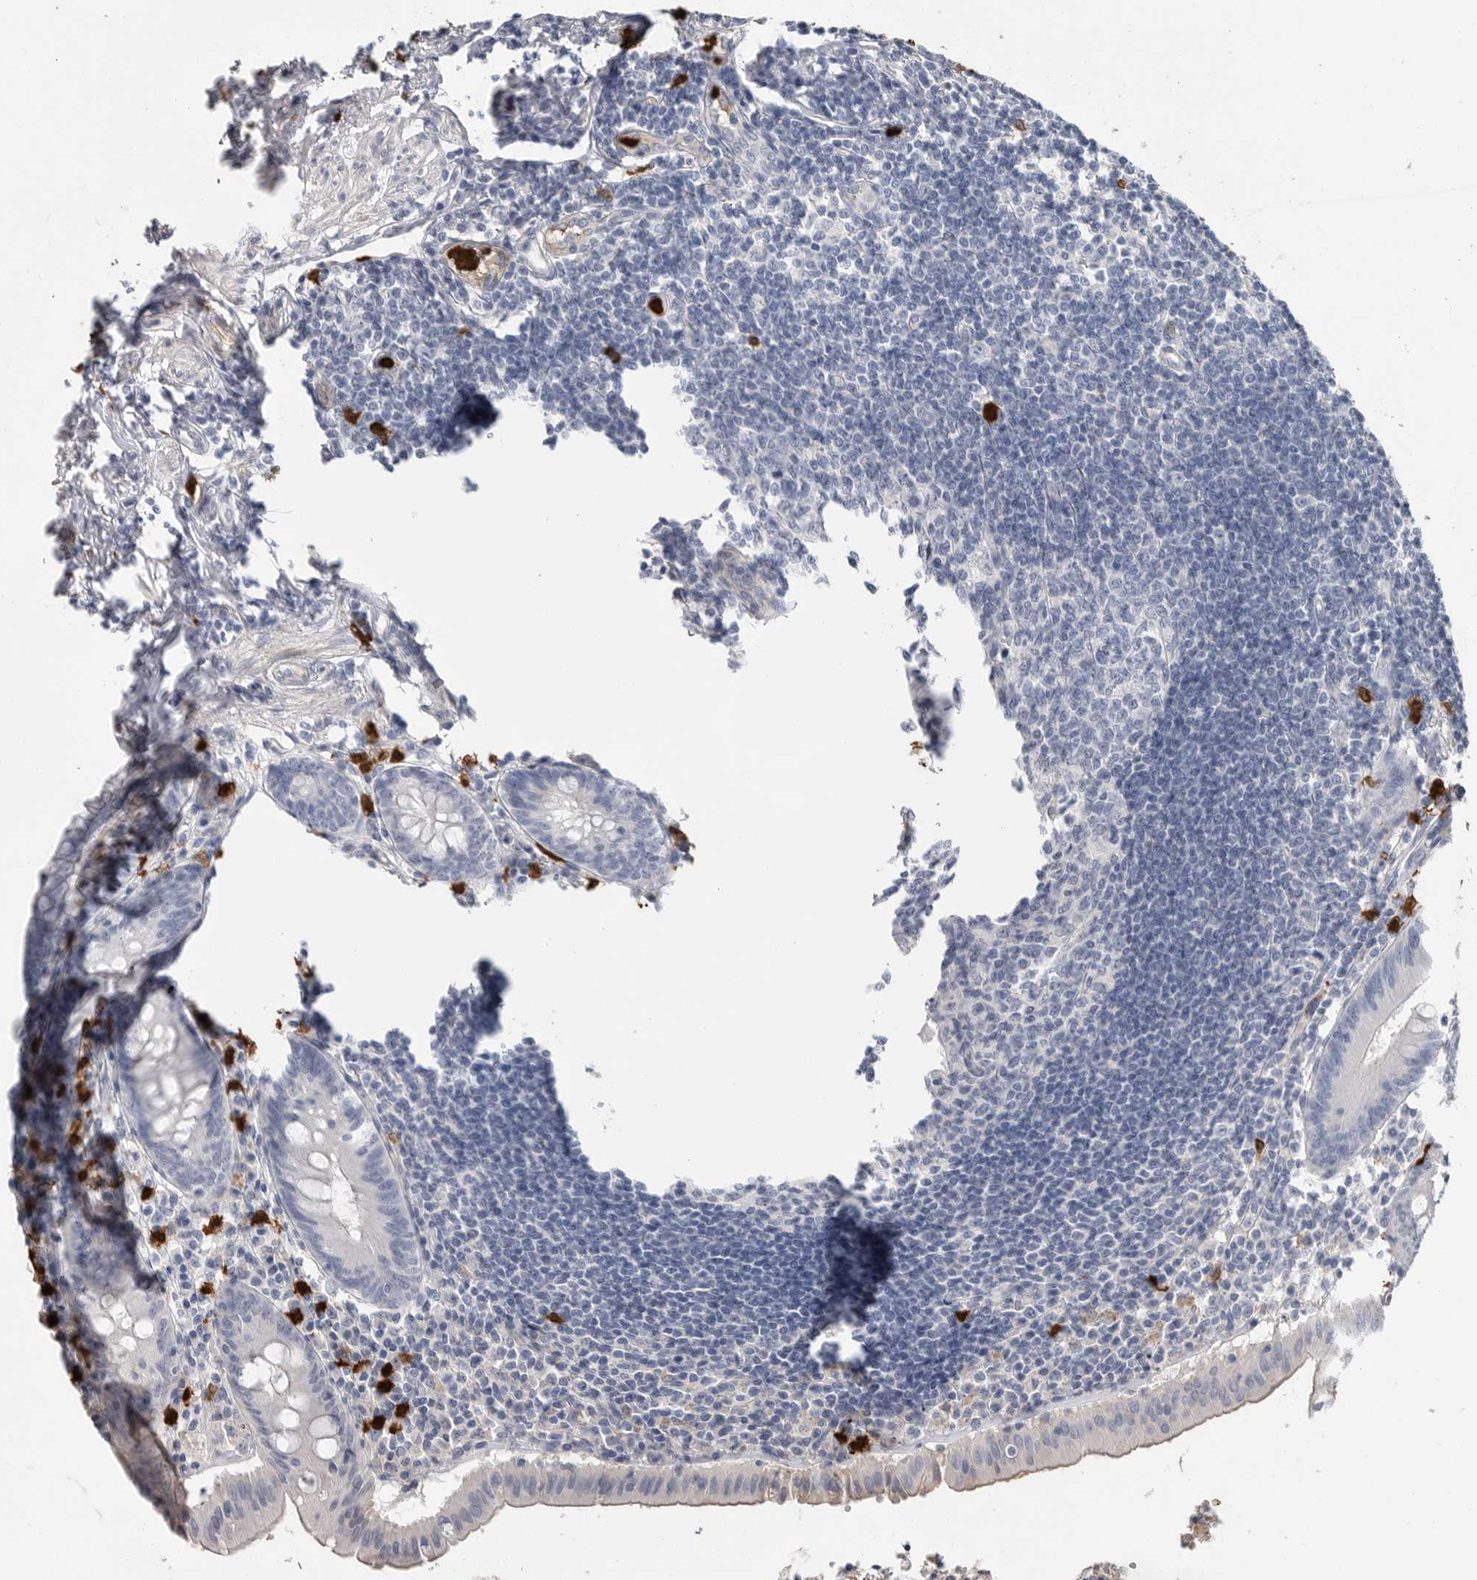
{"staining": {"intensity": "negative", "quantity": "none", "location": "none"}, "tissue": "appendix", "cell_type": "Glandular cells", "image_type": "normal", "snomed": [{"axis": "morphology", "description": "Normal tissue, NOS"}, {"axis": "topography", "description": "Appendix"}], "caption": "The image displays no staining of glandular cells in unremarkable appendix. The staining is performed using DAB (3,3'-diaminobenzidine) brown chromogen with nuclei counter-stained in using hematoxylin.", "gene": "CYB561D1", "patient": {"sex": "female", "age": 54}}